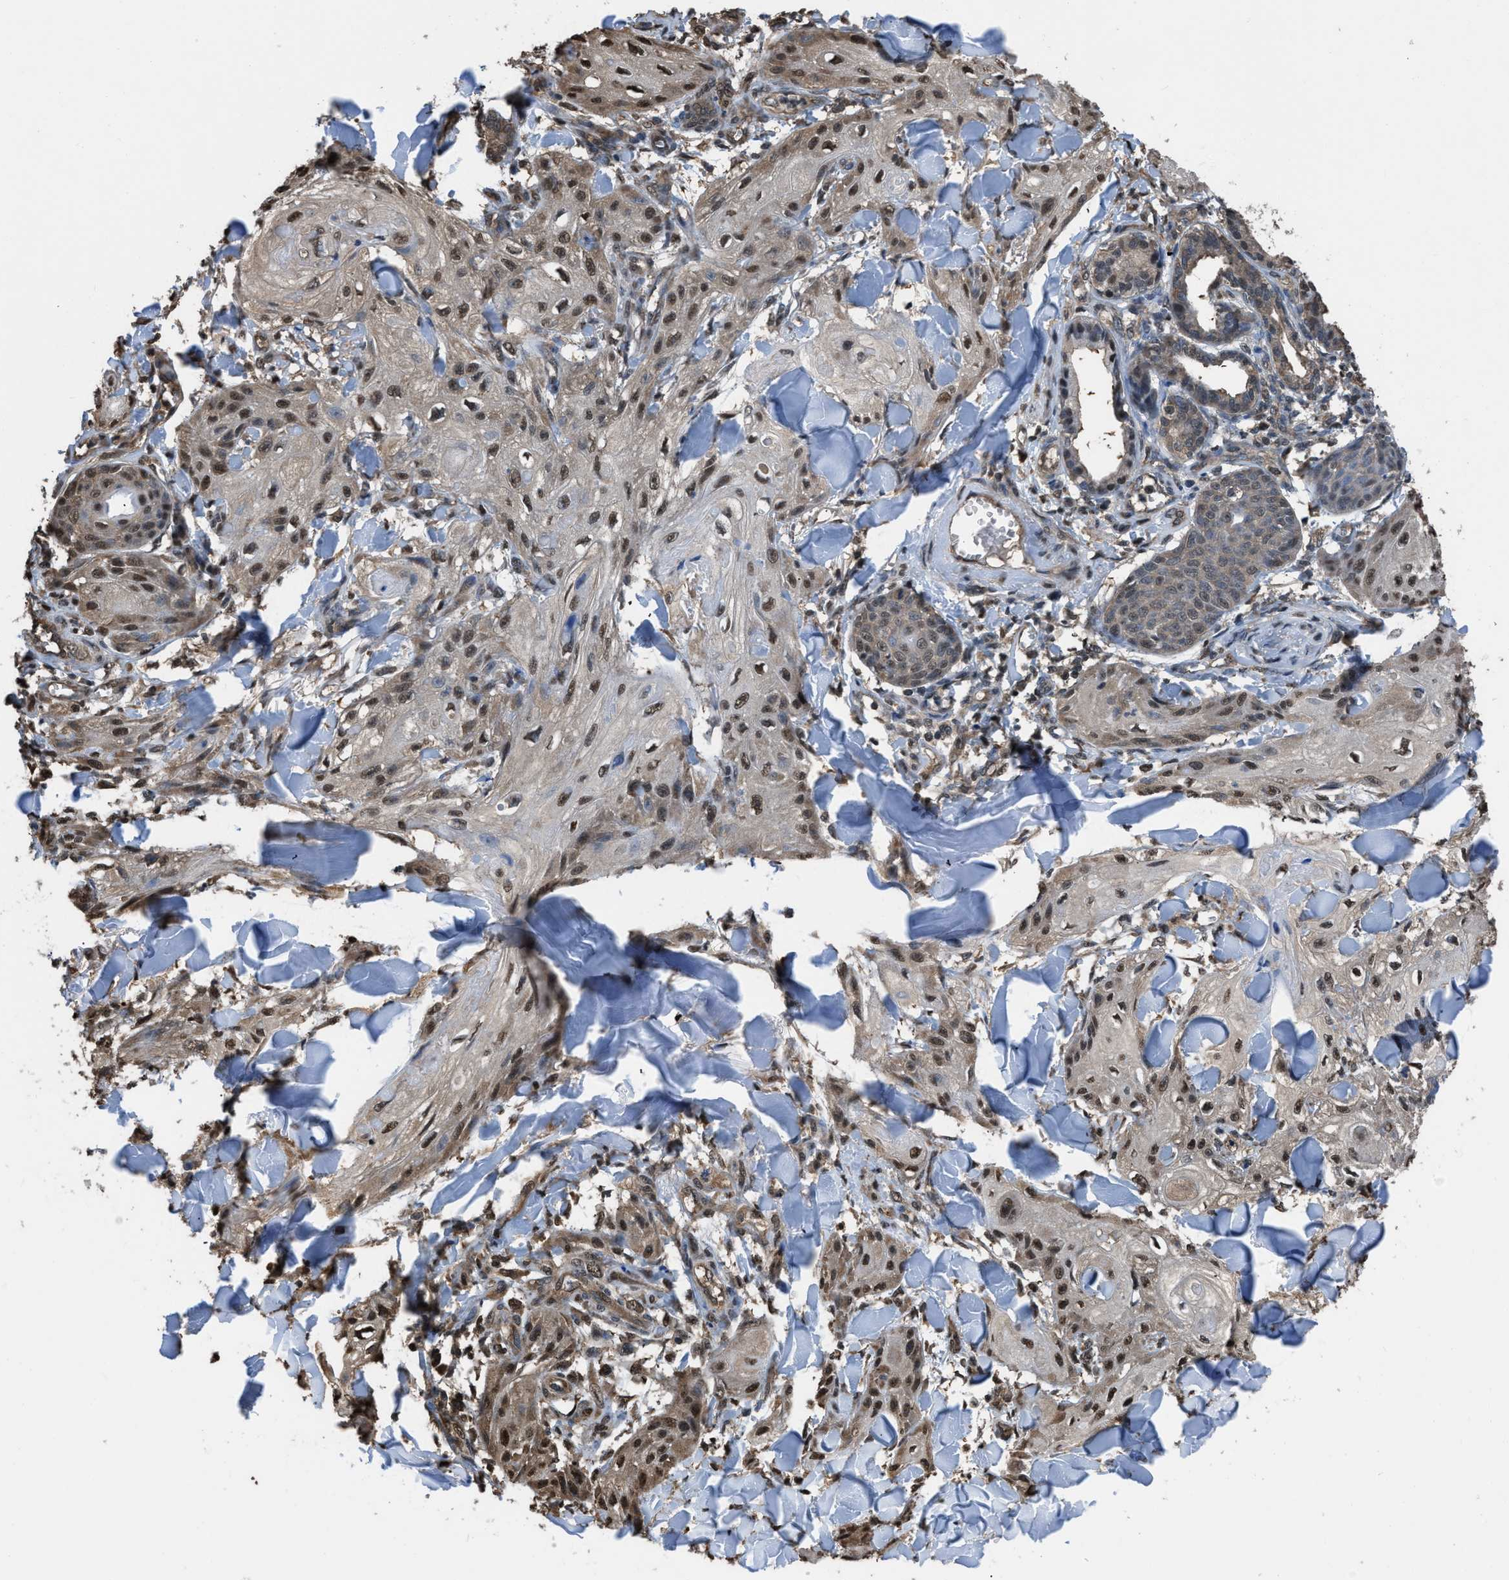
{"staining": {"intensity": "moderate", "quantity": ">75%", "location": "nuclear"}, "tissue": "skin cancer", "cell_type": "Tumor cells", "image_type": "cancer", "snomed": [{"axis": "morphology", "description": "Squamous cell carcinoma, NOS"}, {"axis": "topography", "description": "Skin"}], "caption": "Squamous cell carcinoma (skin) was stained to show a protein in brown. There is medium levels of moderate nuclear positivity in approximately >75% of tumor cells.", "gene": "FNTA", "patient": {"sex": "male", "age": 74}}